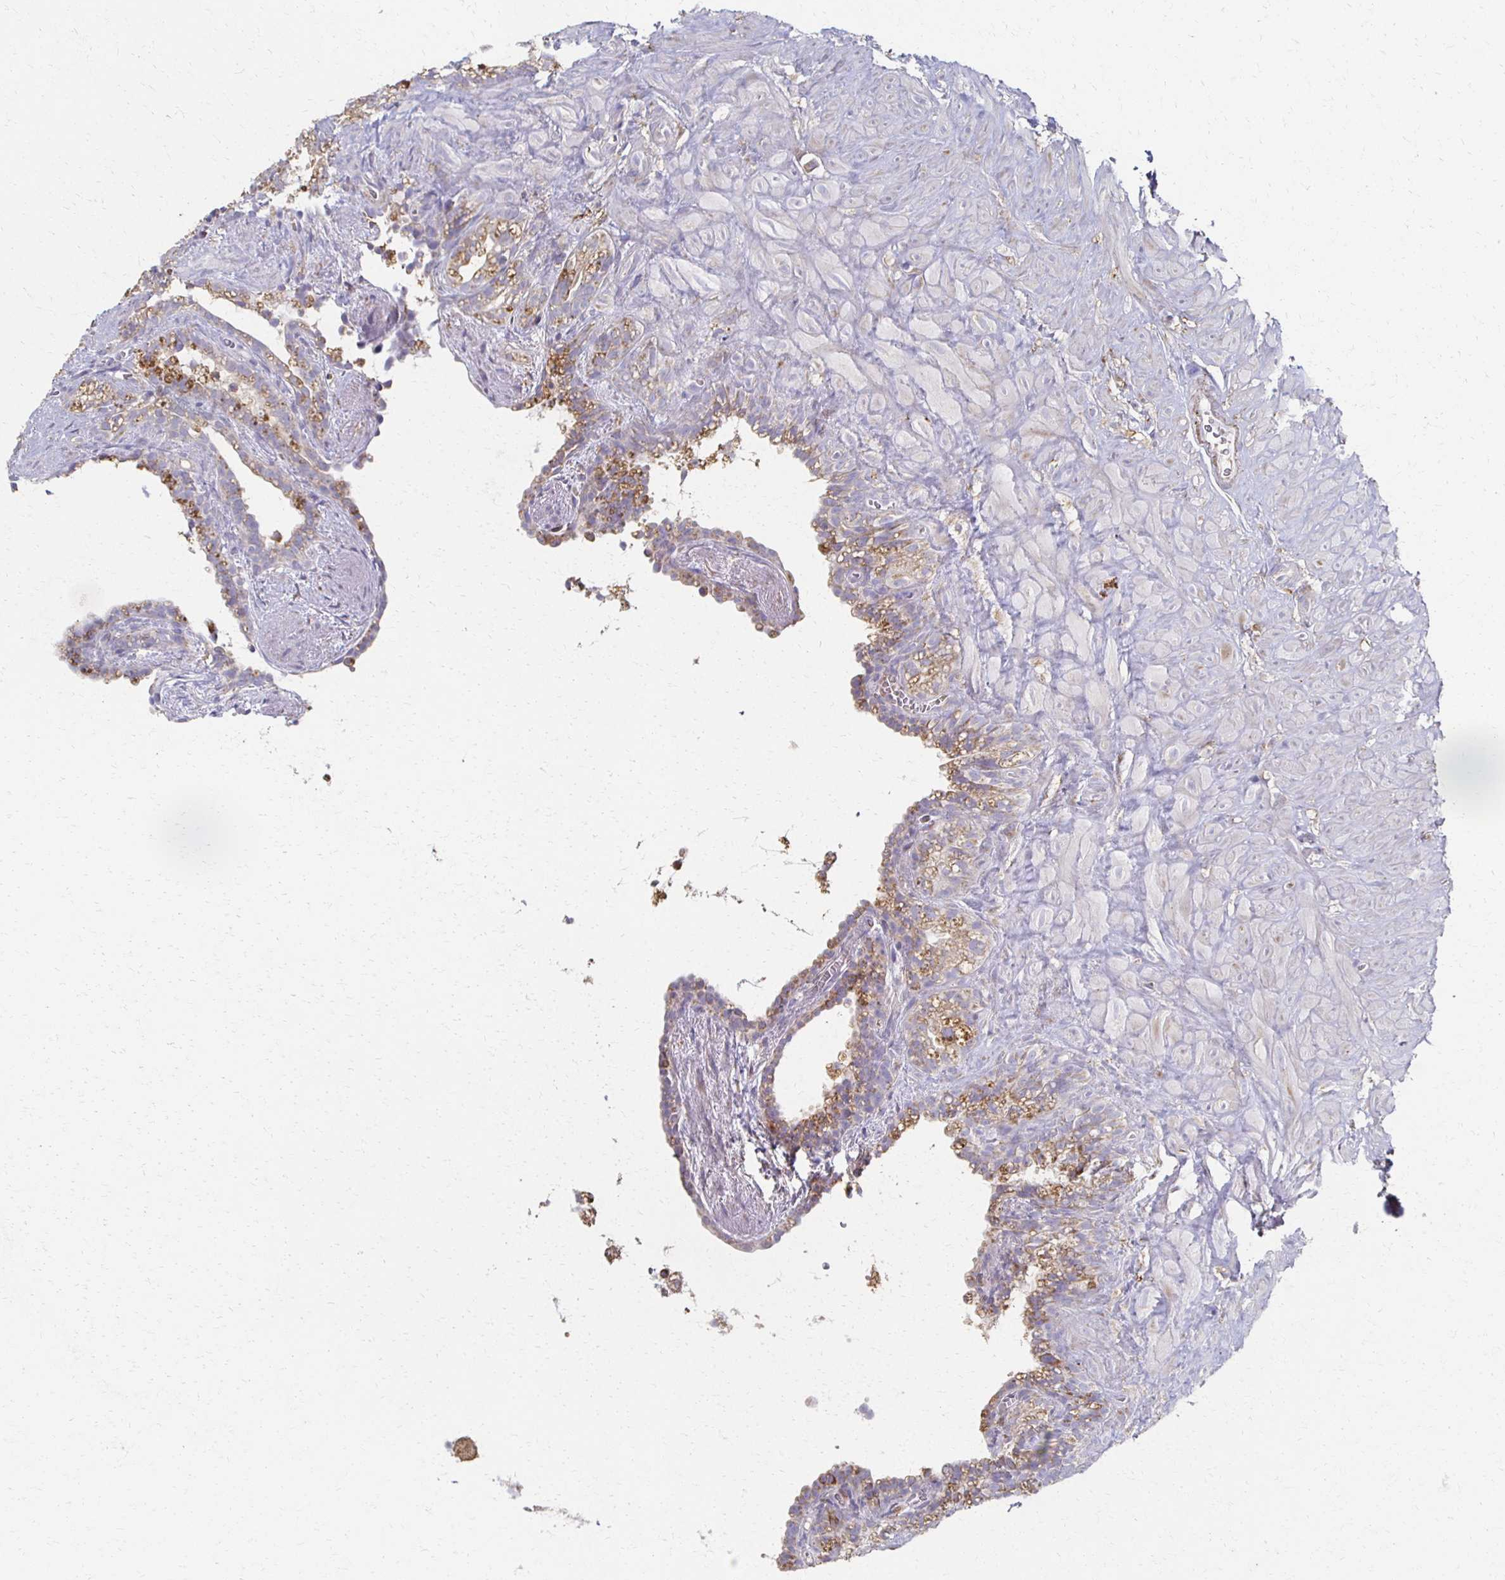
{"staining": {"intensity": "moderate", "quantity": "25%-75%", "location": "cytoplasmic/membranous"}, "tissue": "seminal vesicle", "cell_type": "Glandular cells", "image_type": "normal", "snomed": [{"axis": "morphology", "description": "Normal tissue, NOS"}, {"axis": "topography", "description": "Seminal veicle"}], "caption": "Protein expression analysis of normal human seminal vesicle reveals moderate cytoplasmic/membranous positivity in approximately 25%-75% of glandular cells. (Brightfield microscopy of DAB IHC at high magnification).", "gene": "CX3CR1", "patient": {"sex": "male", "age": 76}}